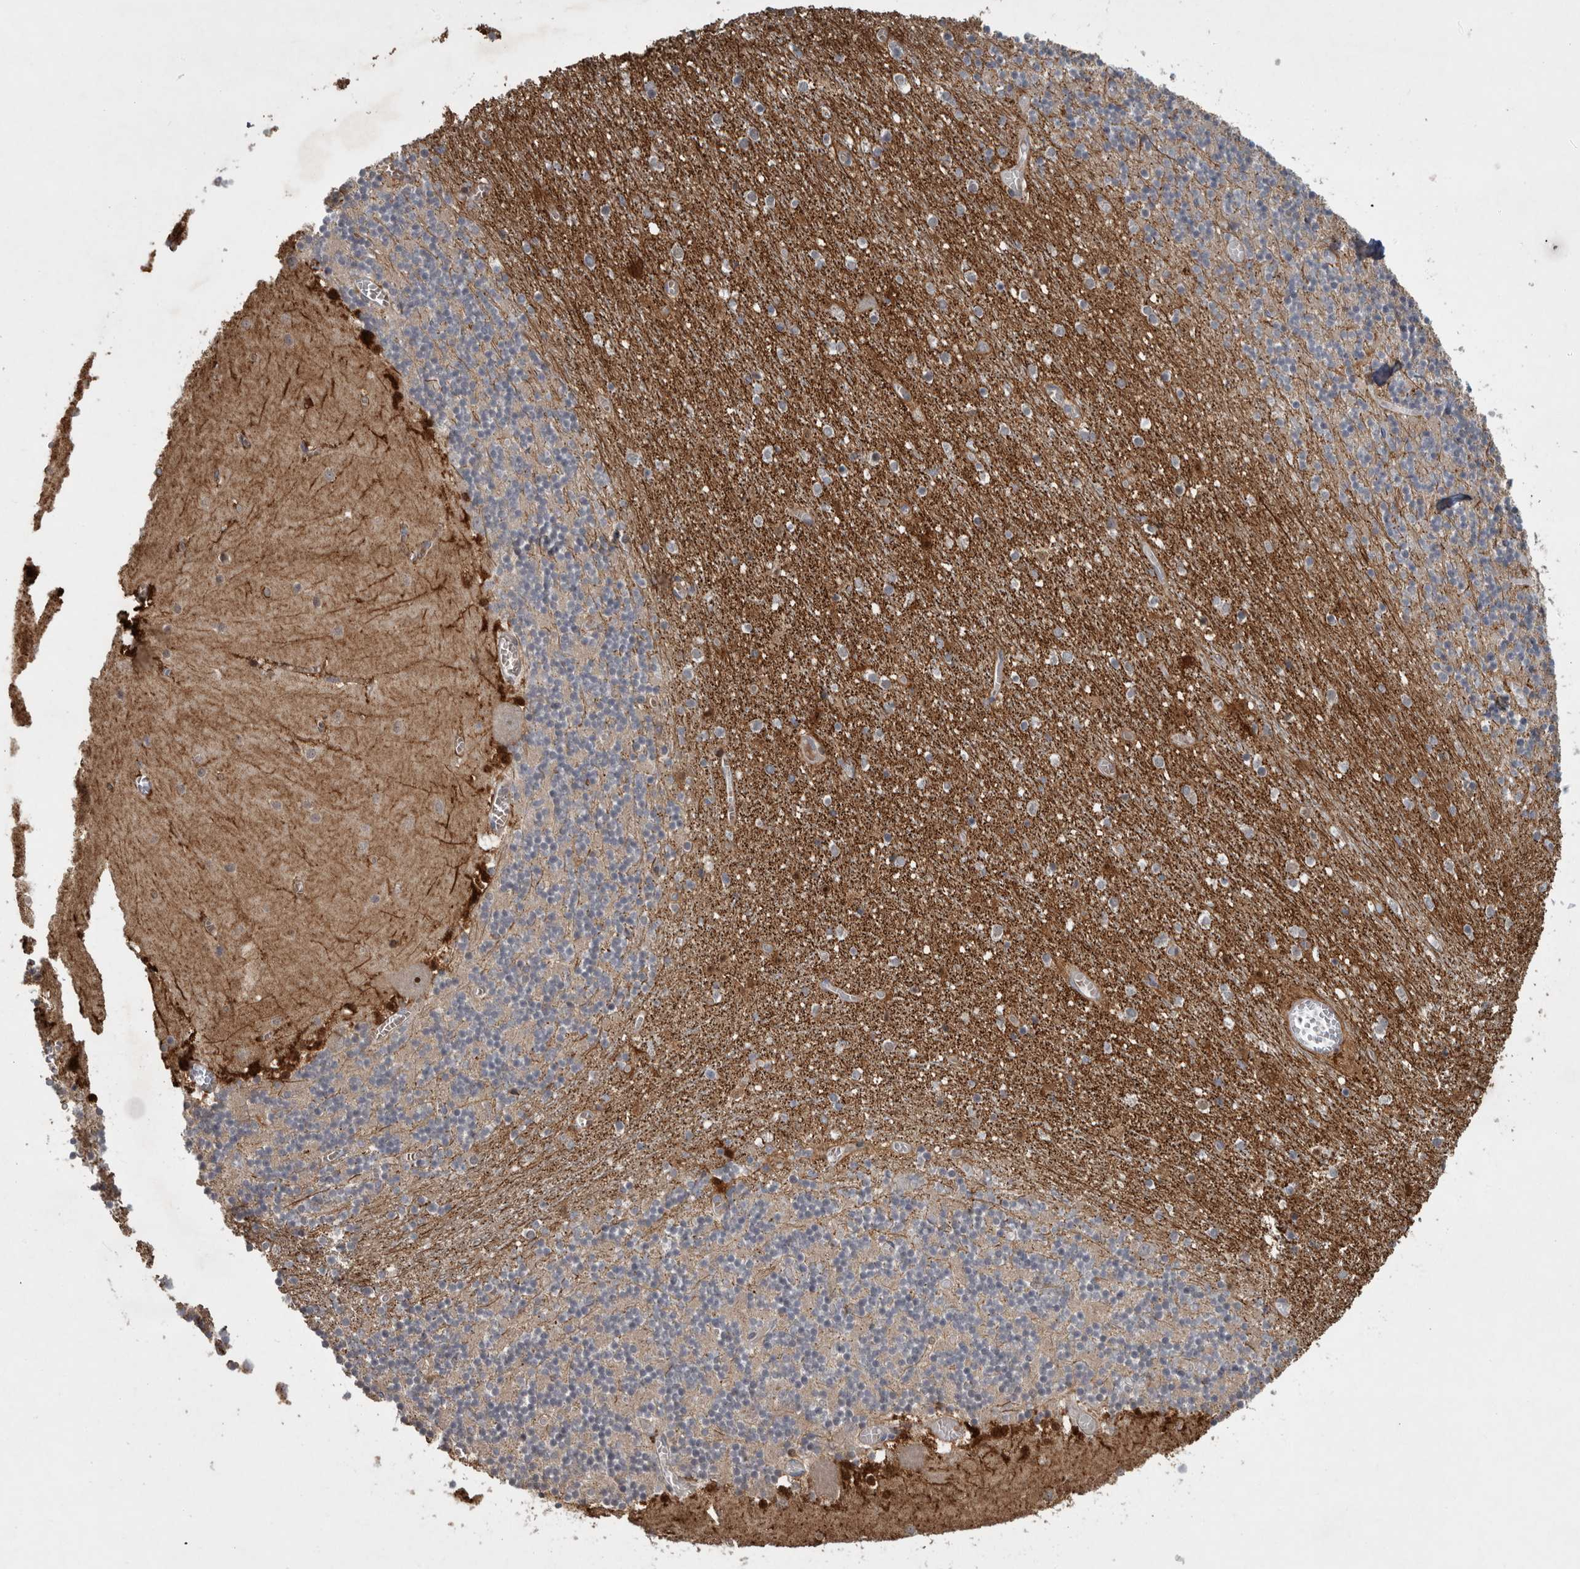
{"staining": {"intensity": "moderate", "quantity": "<25%", "location": "cytoplasmic/membranous"}, "tissue": "cerebellum", "cell_type": "Cells in granular layer", "image_type": "normal", "snomed": [{"axis": "morphology", "description": "Normal tissue, NOS"}, {"axis": "topography", "description": "Cerebellum"}], "caption": "Moderate cytoplasmic/membranous positivity is seen in approximately <25% of cells in granular layer in unremarkable cerebellum.", "gene": "MPDZ", "patient": {"sex": "female", "age": 28}}